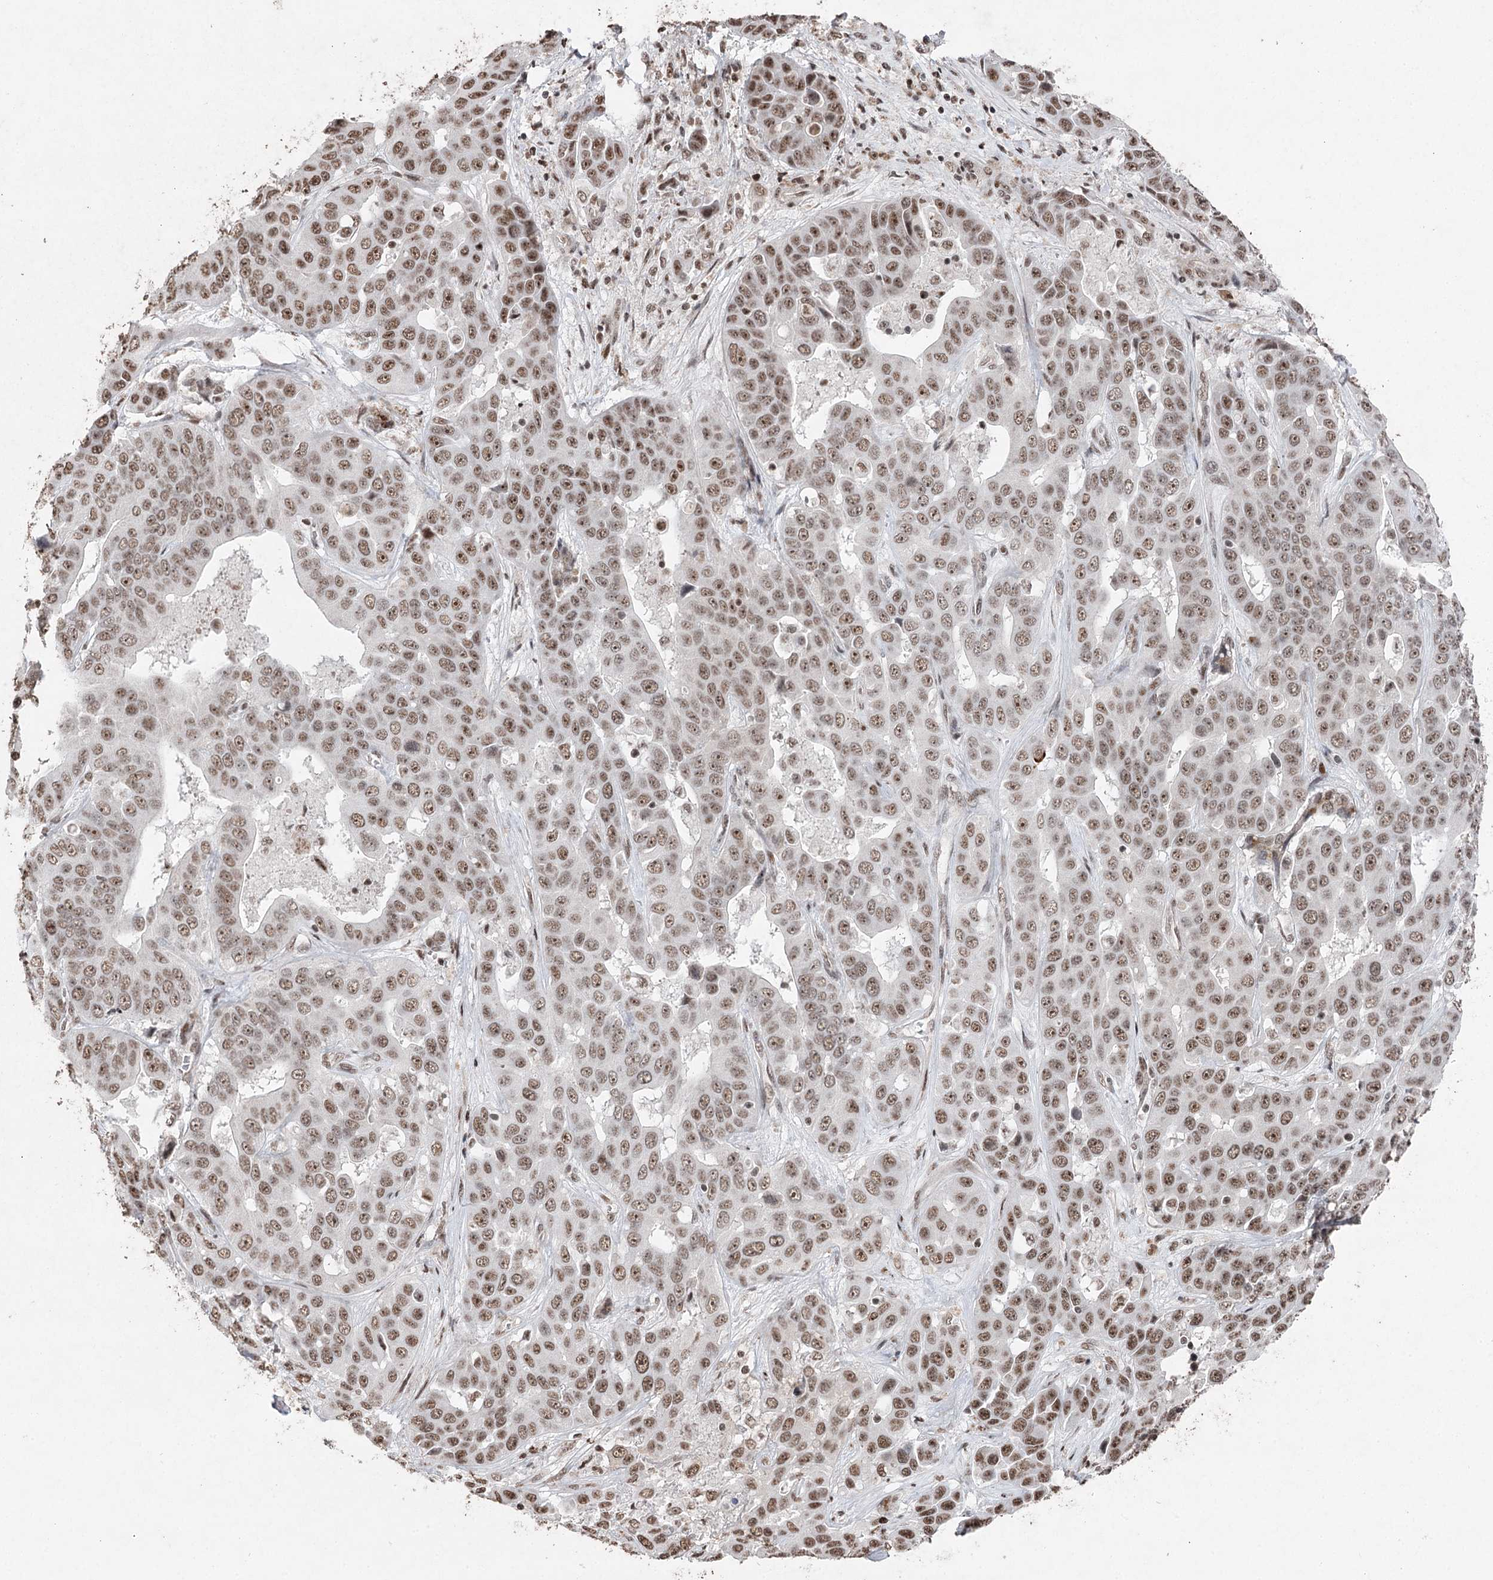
{"staining": {"intensity": "moderate", "quantity": ">75%", "location": "nuclear"}, "tissue": "liver cancer", "cell_type": "Tumor cells", "image_type": "cancer", "snomed": [{"axis": "morphology", "description": "Cholangiocarcinoma"}, {"axis": "topography", "description": "Liver"}], "caption": "Liver cholangiocarcinoma was stained to show a protein in brown. There is medium levels of moderate nuclear staining in about >75% of tumor cells.", "gene": "PDCD4", "patient": {"sex": "female", "age": 52}}